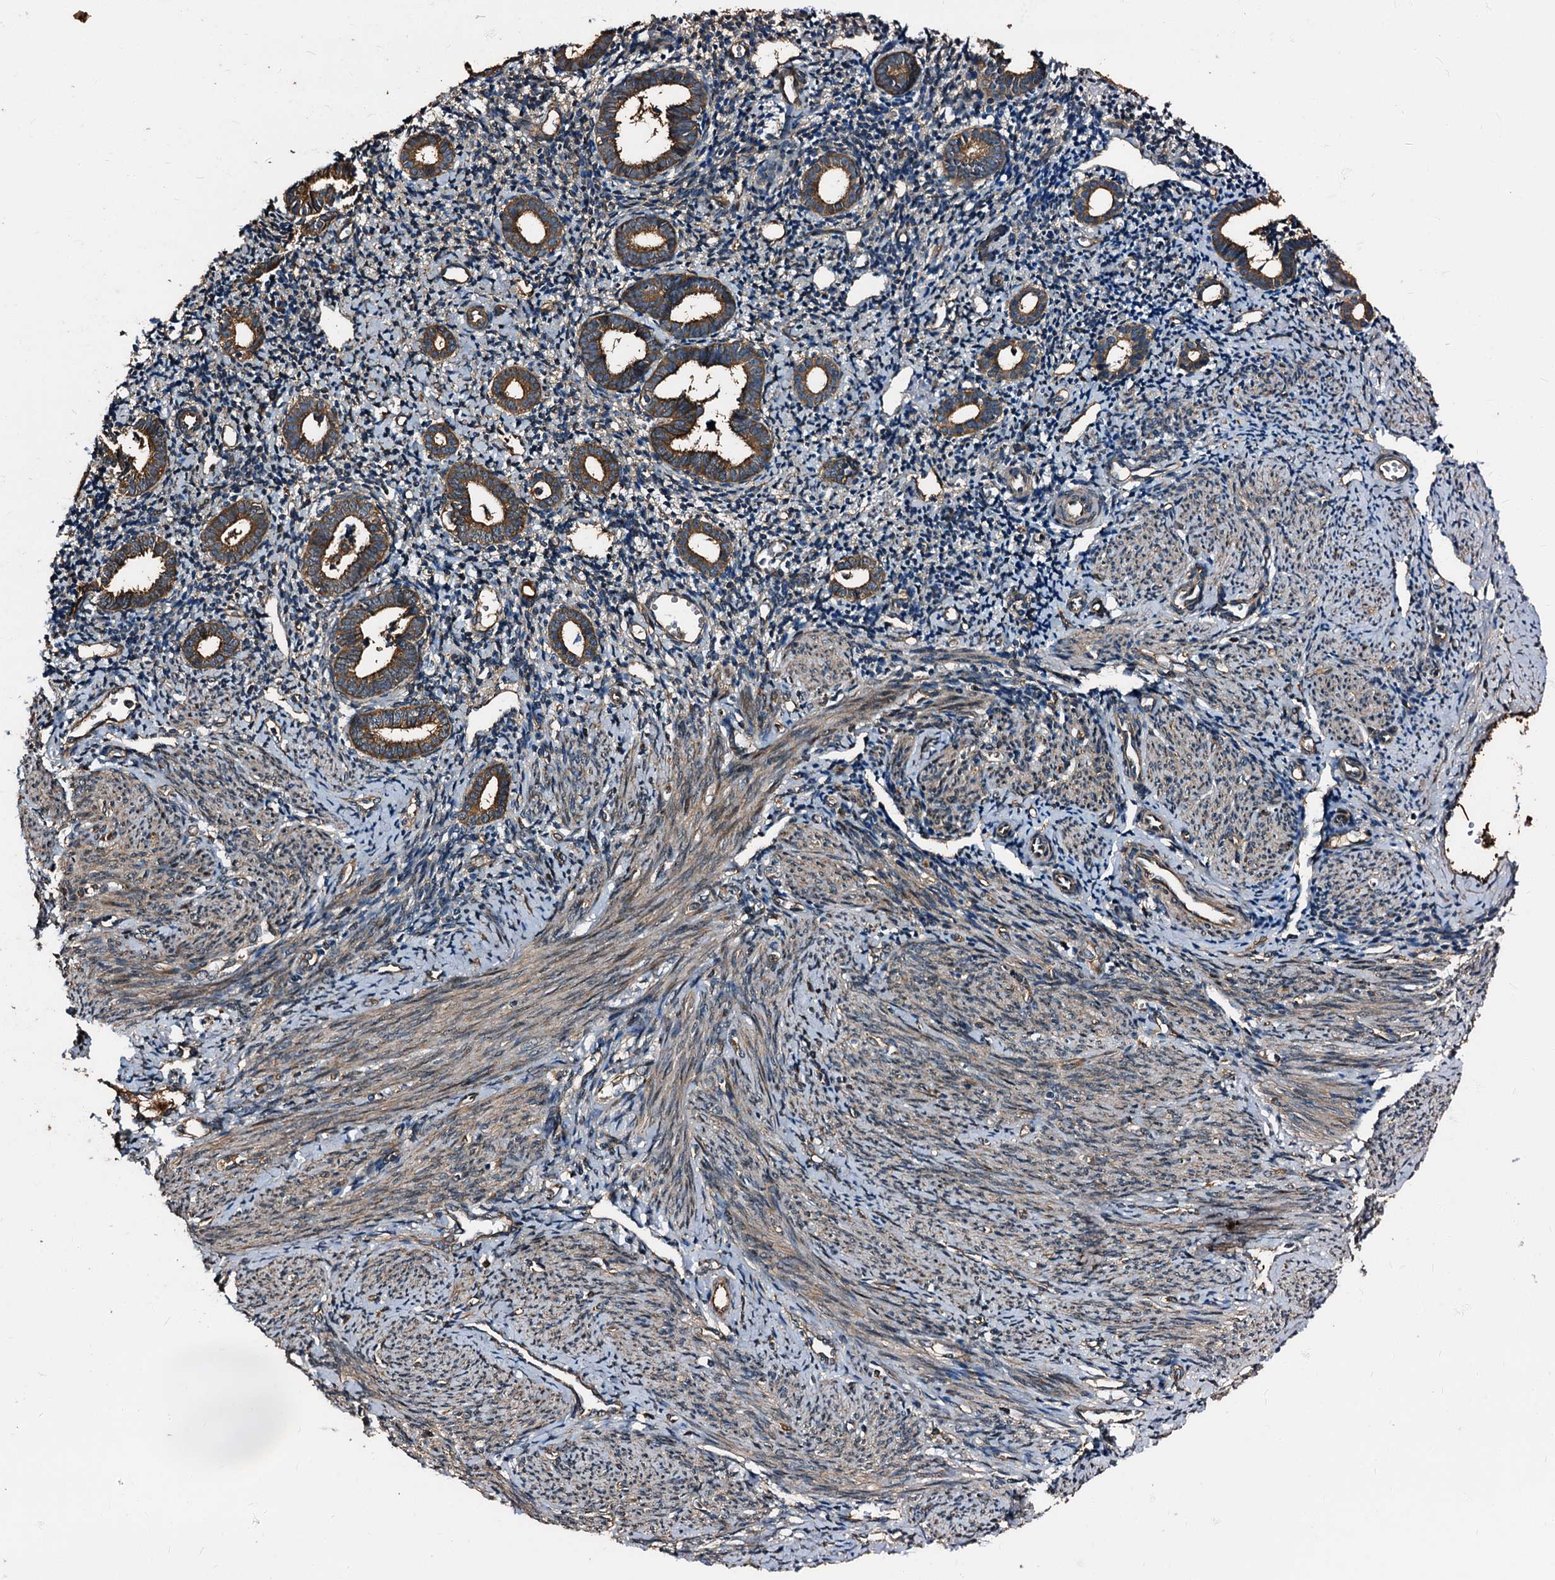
{"staining": {"intensity": "moderate", "quantity": "25%-75%", "location": "cytoplasmic/membranous"}, "tissue": "endometrium", "cell_type": "Cells in endometrial stroma", "image_type": "normal", "snomed": [{"axis": "morphology", "description": "Normal tissue, NOS"}, {"axis": "topography", "description": "Endometrium"}], "caption": "This is a histology image of immunohistochemistry staining of normal endometrium, which shows moderate expression in the cytoplasmic/membranous of cells in endometrial stroma.", "gene": "PEX5", "patient": {"sex": "female", "age": 56}}